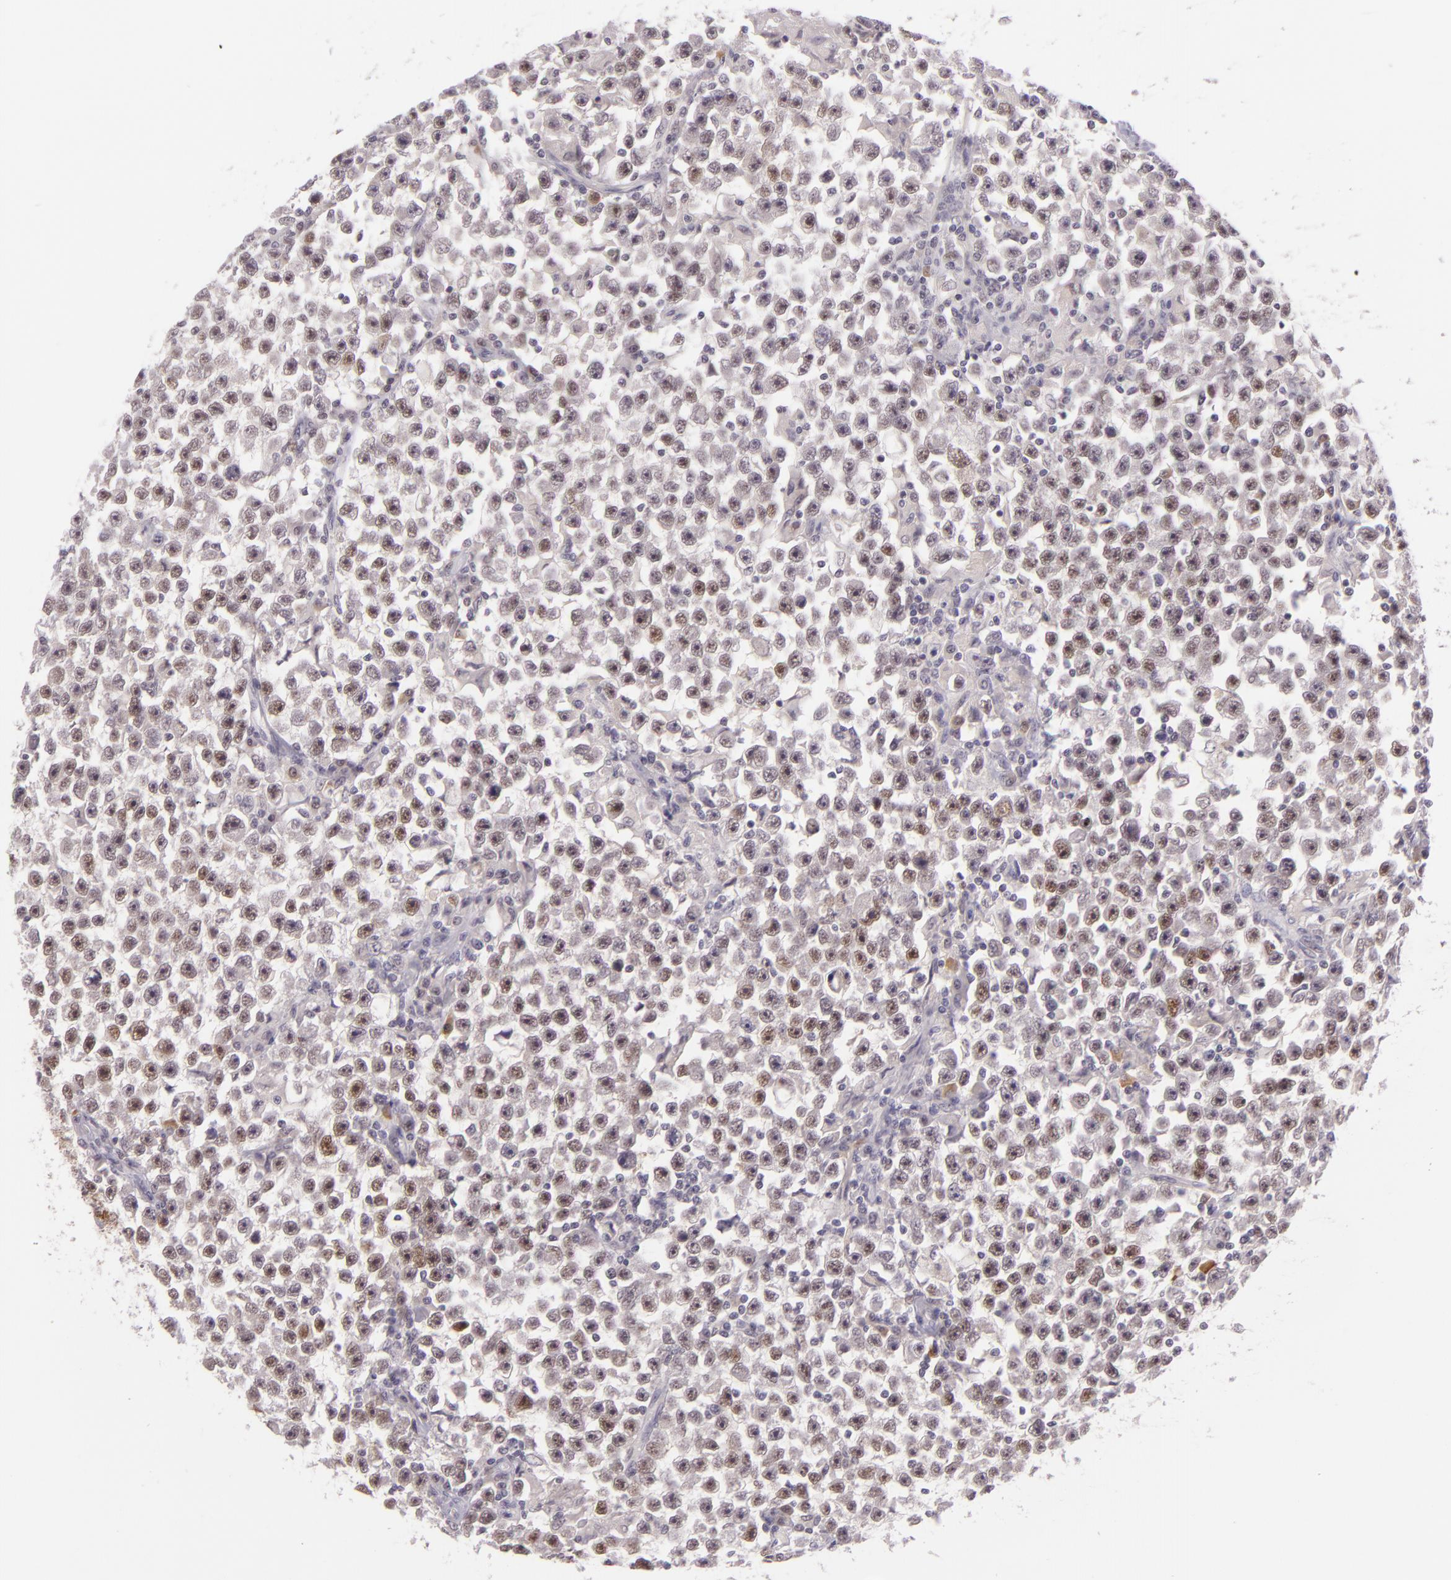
{"staining": {"intensity": "weak", "quantity": "25%-75%", "location": "nuclear"}, "tissue": "testis cancer", "cell_type": "Tumor cells", "image_type": "cancer", "snomed": [{"axis": "morphology", "description": "Seminoma, NOS"}, {"axis": "topography", "description": "Testis"}], "caption": "Human testis seminoma stained with a brown dye exhibits weak nuclear positive staining in about 25%-75% of tumor cells.", "gene": "CHEK2", "patient": {"sex": "male", "age": 33}}